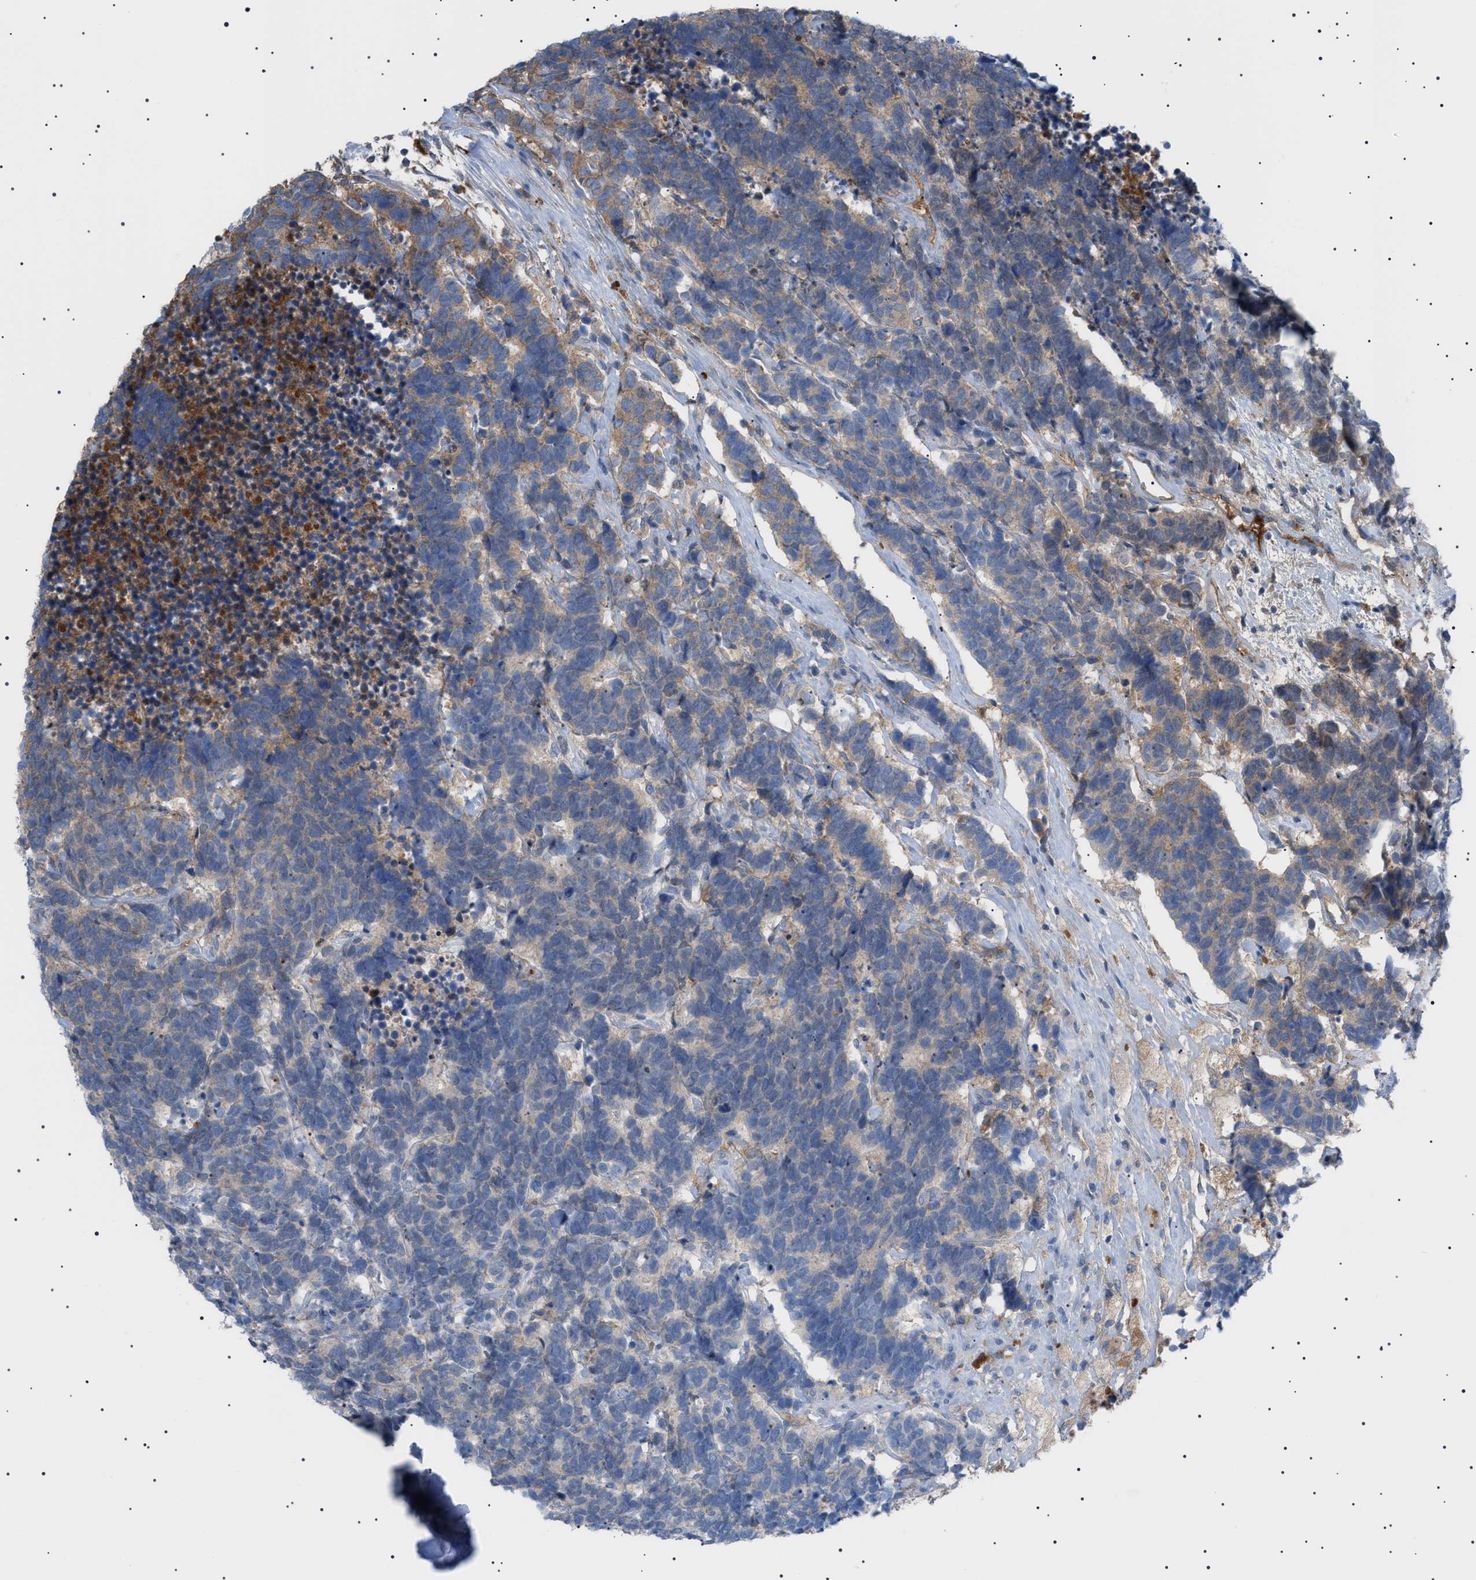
{"staining": {"intensity": "weak", "quantity": "25%-75%", "location": "cytoplasmic/membranous"}, "tissue": "carcinoid", "cell_type": "Tumor cells", "image_type": "cancer", "snomed": [{"axis": "morphology", "description": "Carcinoma, NOS"}, {"axis": "morphology", "description": "Carcinoid, malignant, NOS"}, {"axis": "topography", "description": "Urinary bladder"}], "caption": "Immunohistochemistry (IHC) of human malignant carcinoid reveals low levels of weak cytoplasmic/membranous expression in approximately 25%-75% of tumor cells.", "gene": "LPA", "patient": {"sex": "male", "age": 57}}